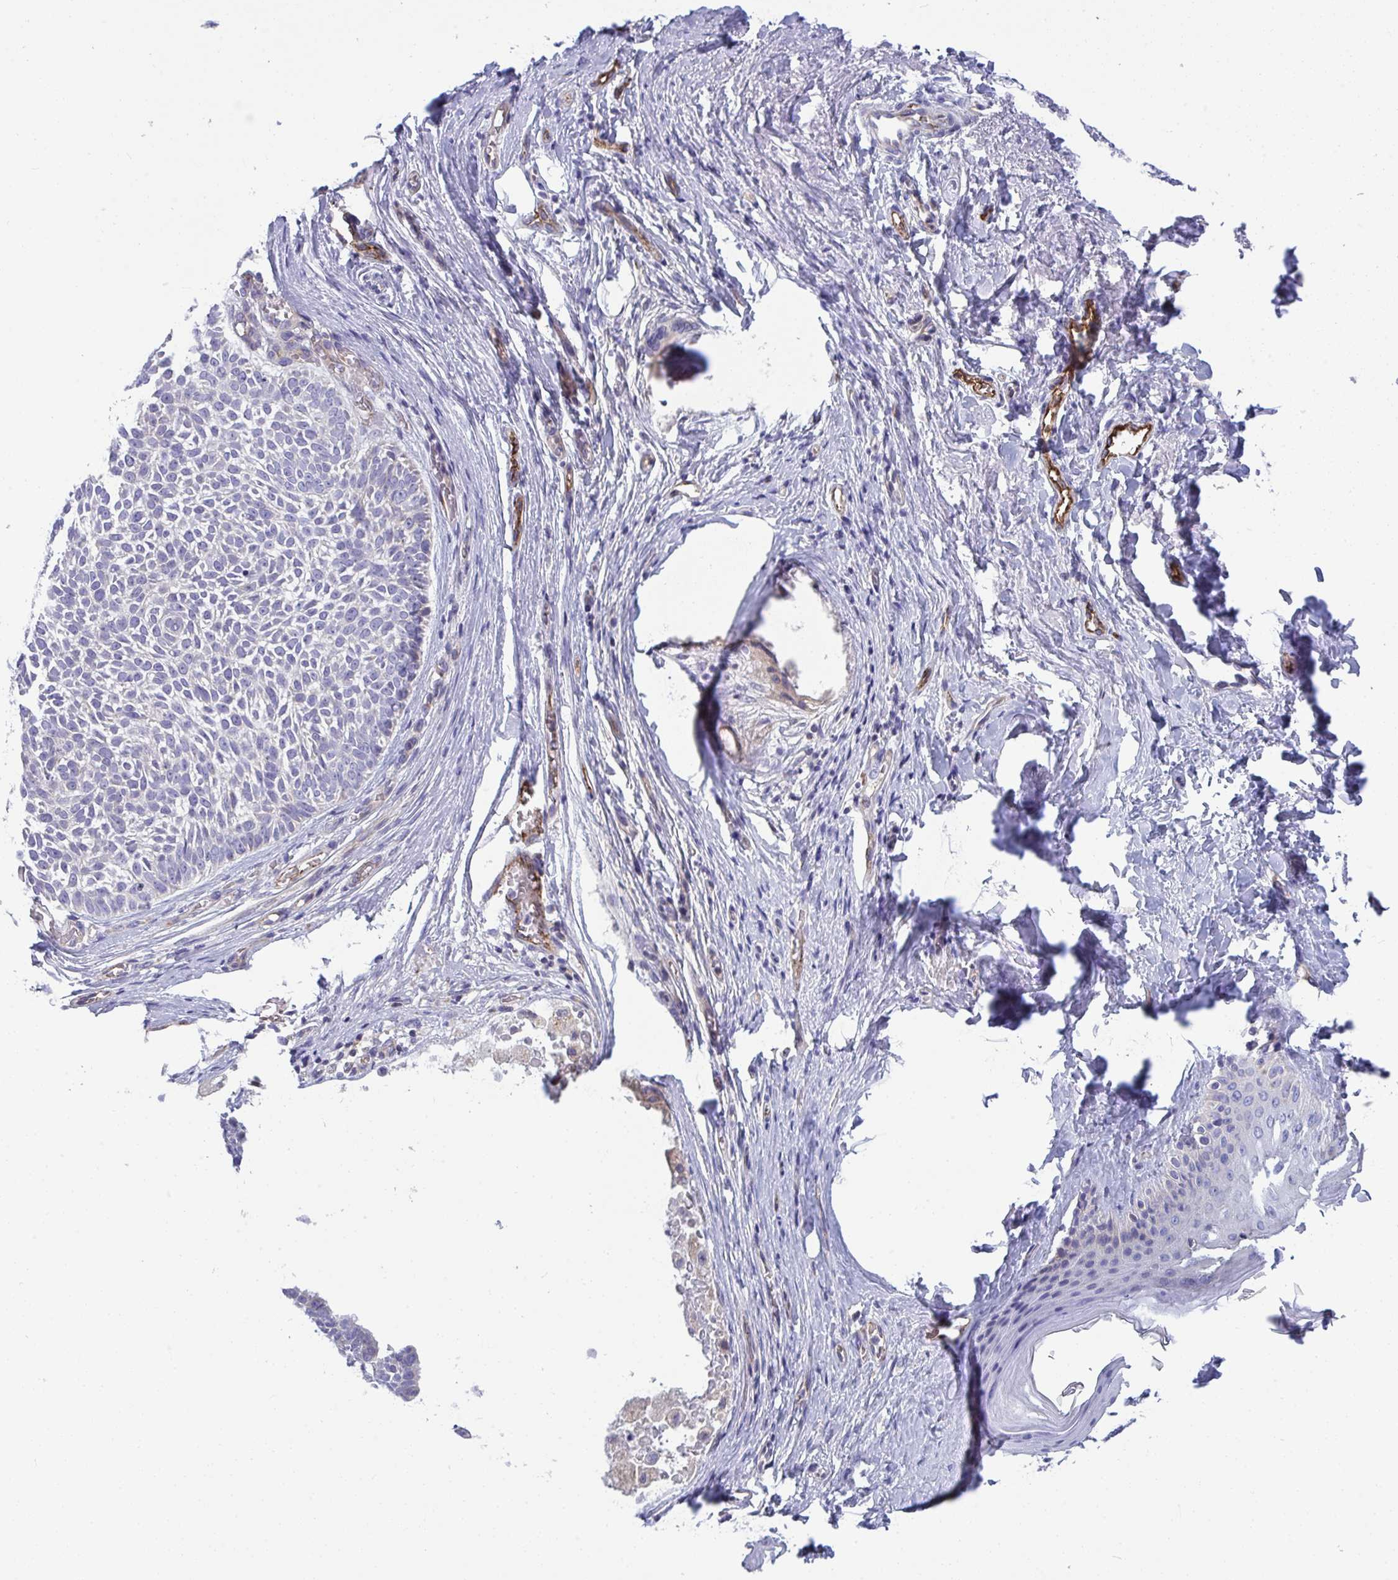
{"staining": {"intensity": "negative", "quantity": "none", "location": "none"}, "tissue": "skin cancer", "cell_type": "Tumor cells", "image_type": "cancer", "snomed": [{"axis": "morphology", "description": "Basal cell carcinoma"}, {"axis": "topography", "description": "Skin"}, {"axis": "topography", "description": "Skin of face"}, {"axis": "topography", "description": "Skin of nose"}], "caption": "Tumor cells are negative for brown protein staining in basal cell carcinoma (skin).", "gene": "TOR1AIP2", "patient": {"sex": "female", "age": 86}}